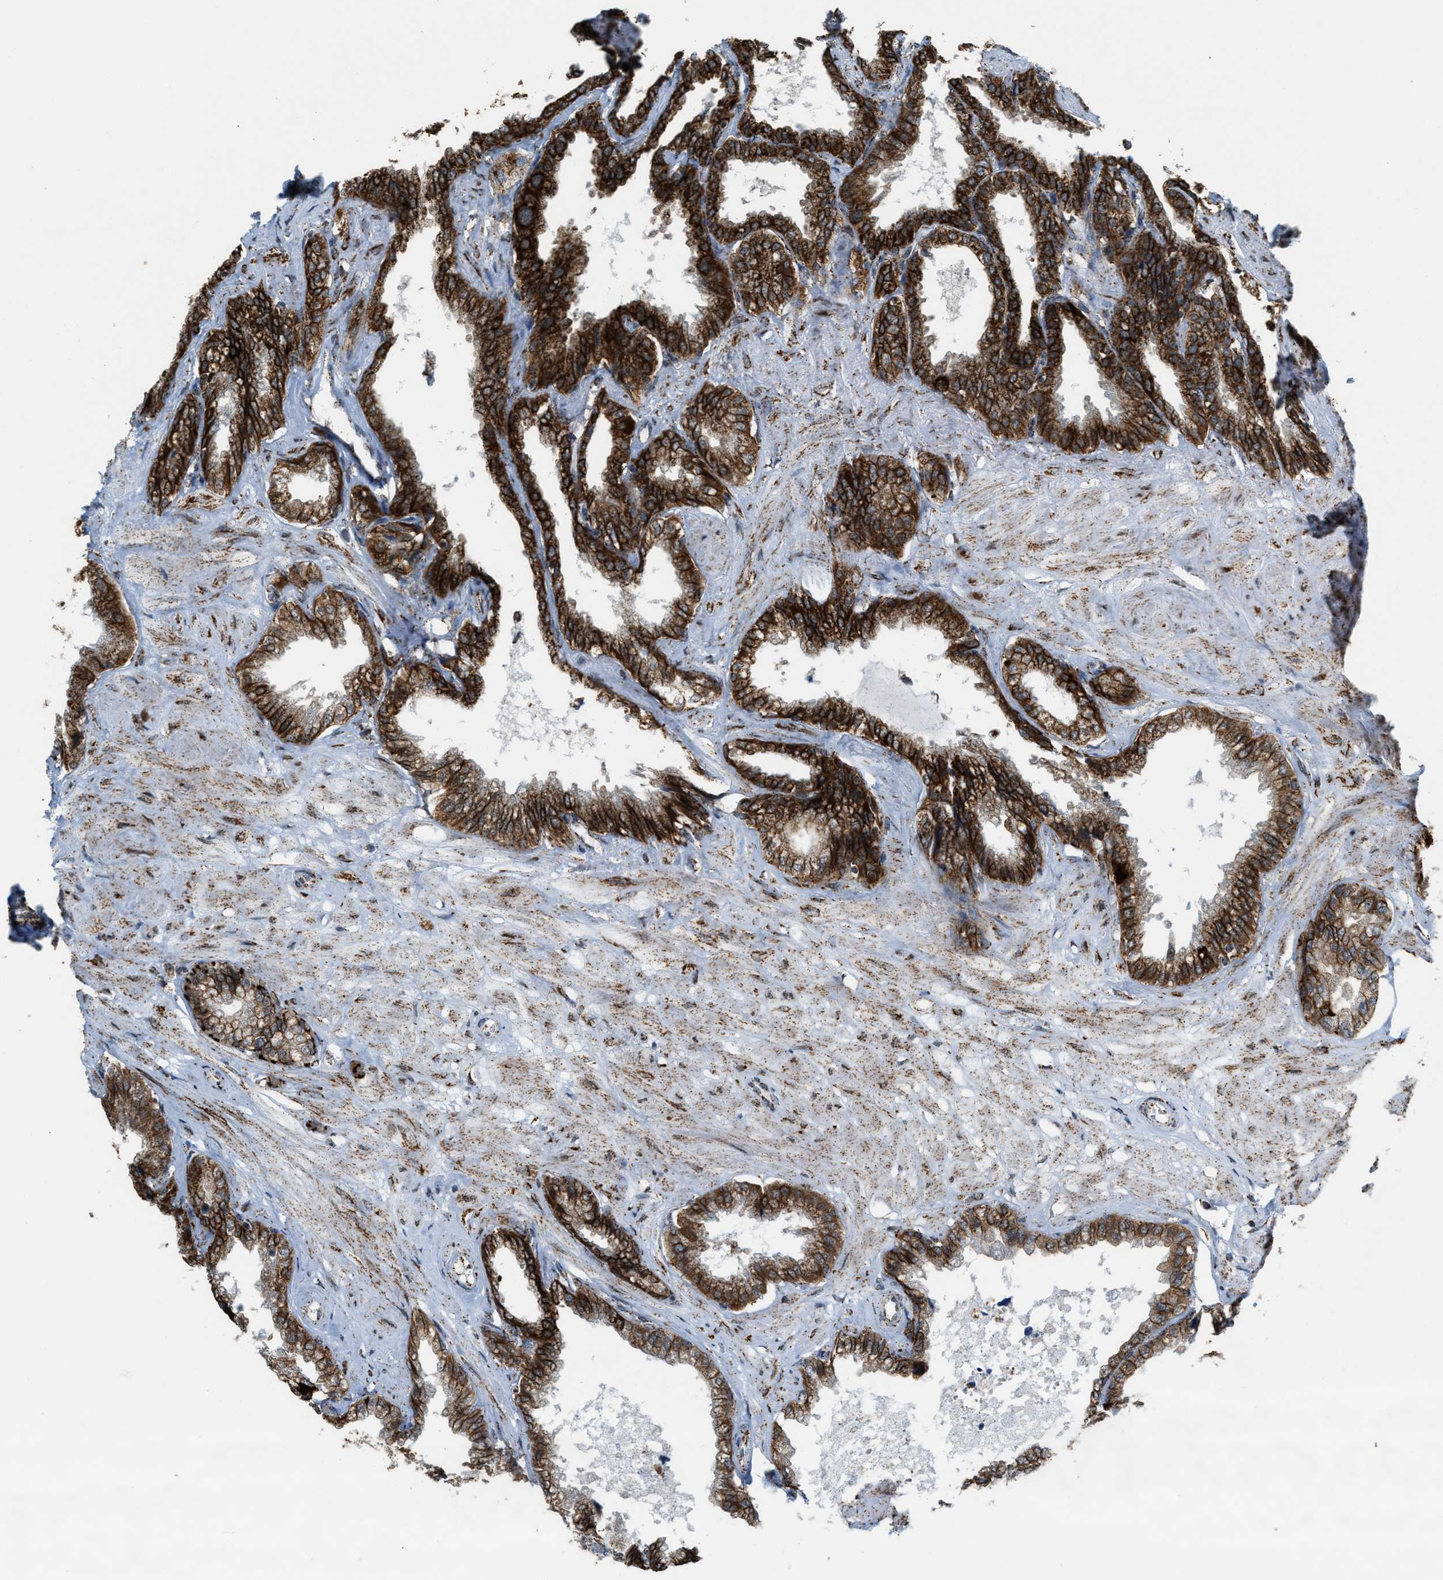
{"staining": {"intensity": "strong", "quantity": ">75%", "location": "cytoplasmic/membranous"}, "tissue": "seminal vesicle", "cell_type": "Glandular cells", "image_type": "normal", "snomed": [{"axis": "morphology", "description": "Normal tissue, NOS"}, {"axis": "topography", "description": "Seminal veicle"}], "caption": "The micrograph displays immunohistochemical staining of unremarkable seminal vesicle. There is strong cytoplasmic/membranous expression is present in about >75% of glandular cells.", "gene": "HIBADH", "patient": {"sex": "male", "age": 46}}